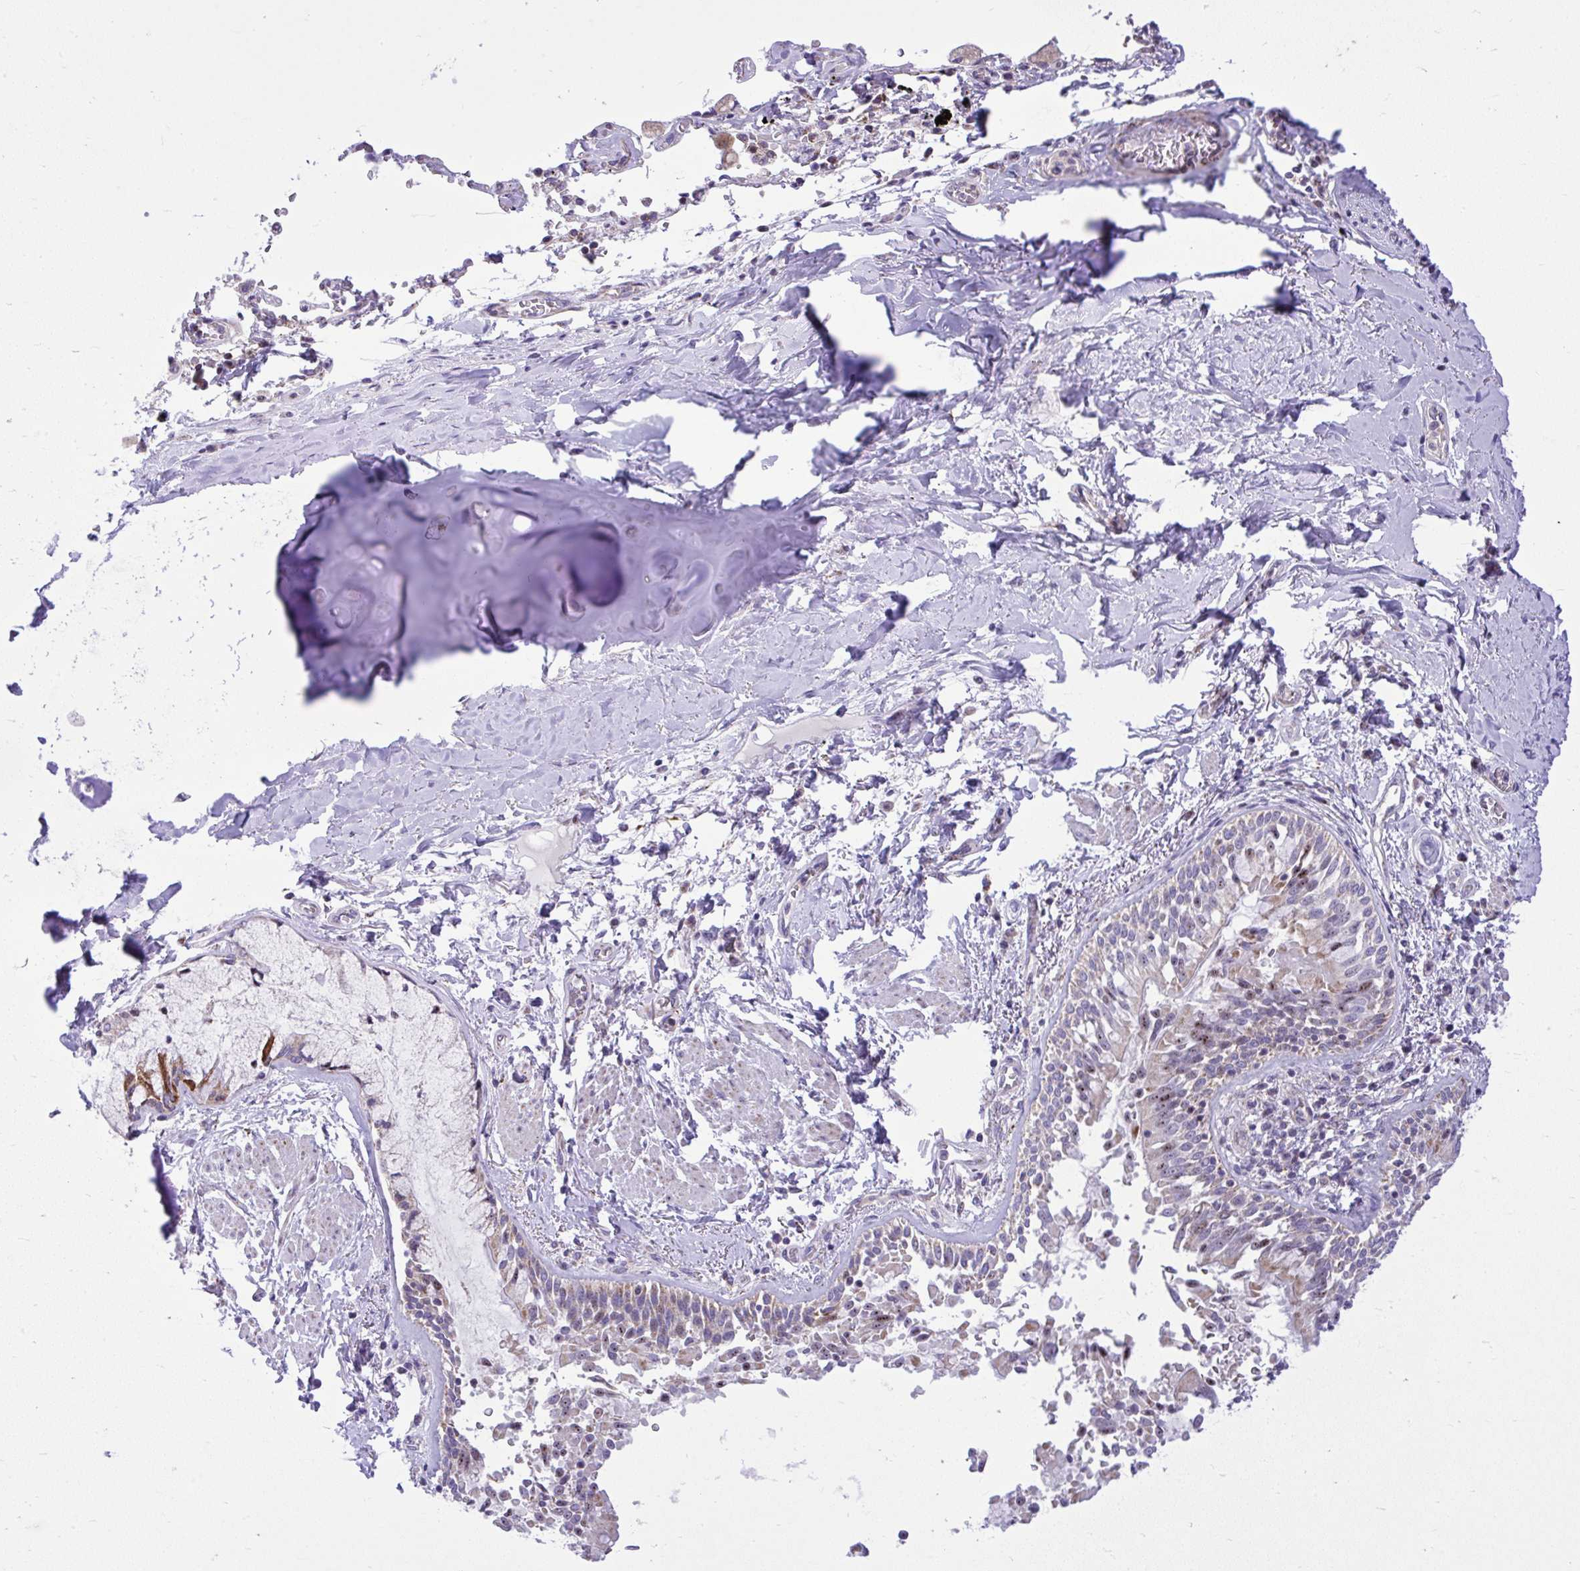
{"staining": {"intensity": "negative", "quantity": "none", "location": "none"}, "tissue": "soft tissue", "cell_type": "Chondrocytes", "image_type": "normal", "snomed": [{"axis": "morphology", "description": "Normal tissue, NOS"}, {"axis": "morphology", "description": "Degeneration, NOS"}, {"axis": "topography", "description": "Cartilage tissue"}, {"axis": "topography", "description": "Lung"}], "caption": "Human soft tissue stained for a protein using IHC shows no positivity in chondrocytes.", "gene": "GPRIN3", "patient": {"sex": "female", "age": 61}}